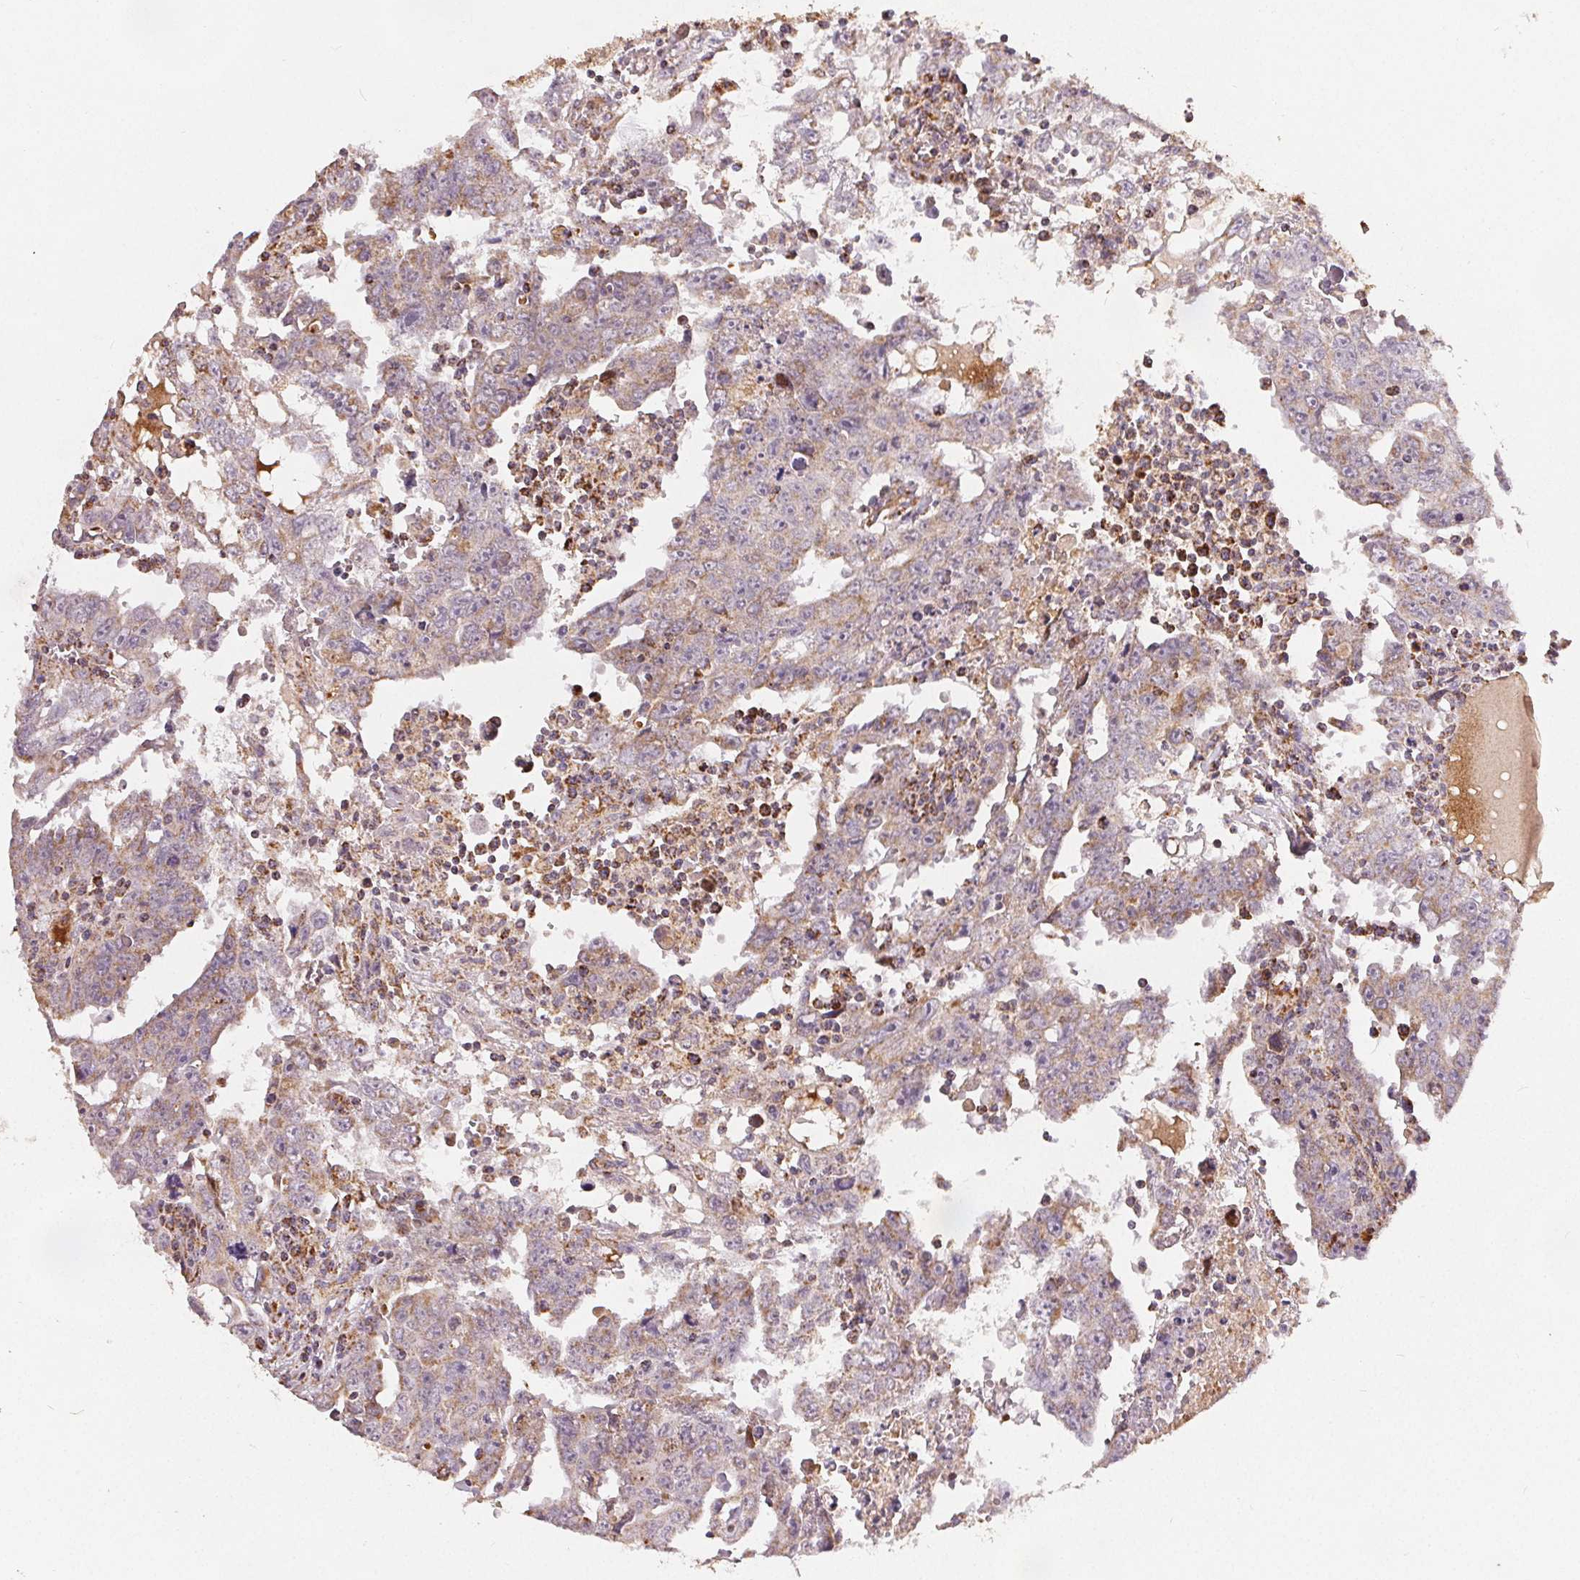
{"staining": {"intensity": "moderate", "quantity": "25%-75%", "location": "cytoplasmic/membranous"}, "tissue": "testis cancer", "cell_type": "Tumor cells", "image_type": "cancer", "snomed": [{"axis": "morphology", "description": "Carcinoma, Embryonal, NOS"}, {"axis": "topography", "description": "Testis"}], "caption": "The immunohistochemical stain shows moderate cytoplasmic/membranous positivity in tumor cells of testis cancer tissue.", "gene": "SDHB", "patient": {"sex": "male", "age": 22}}